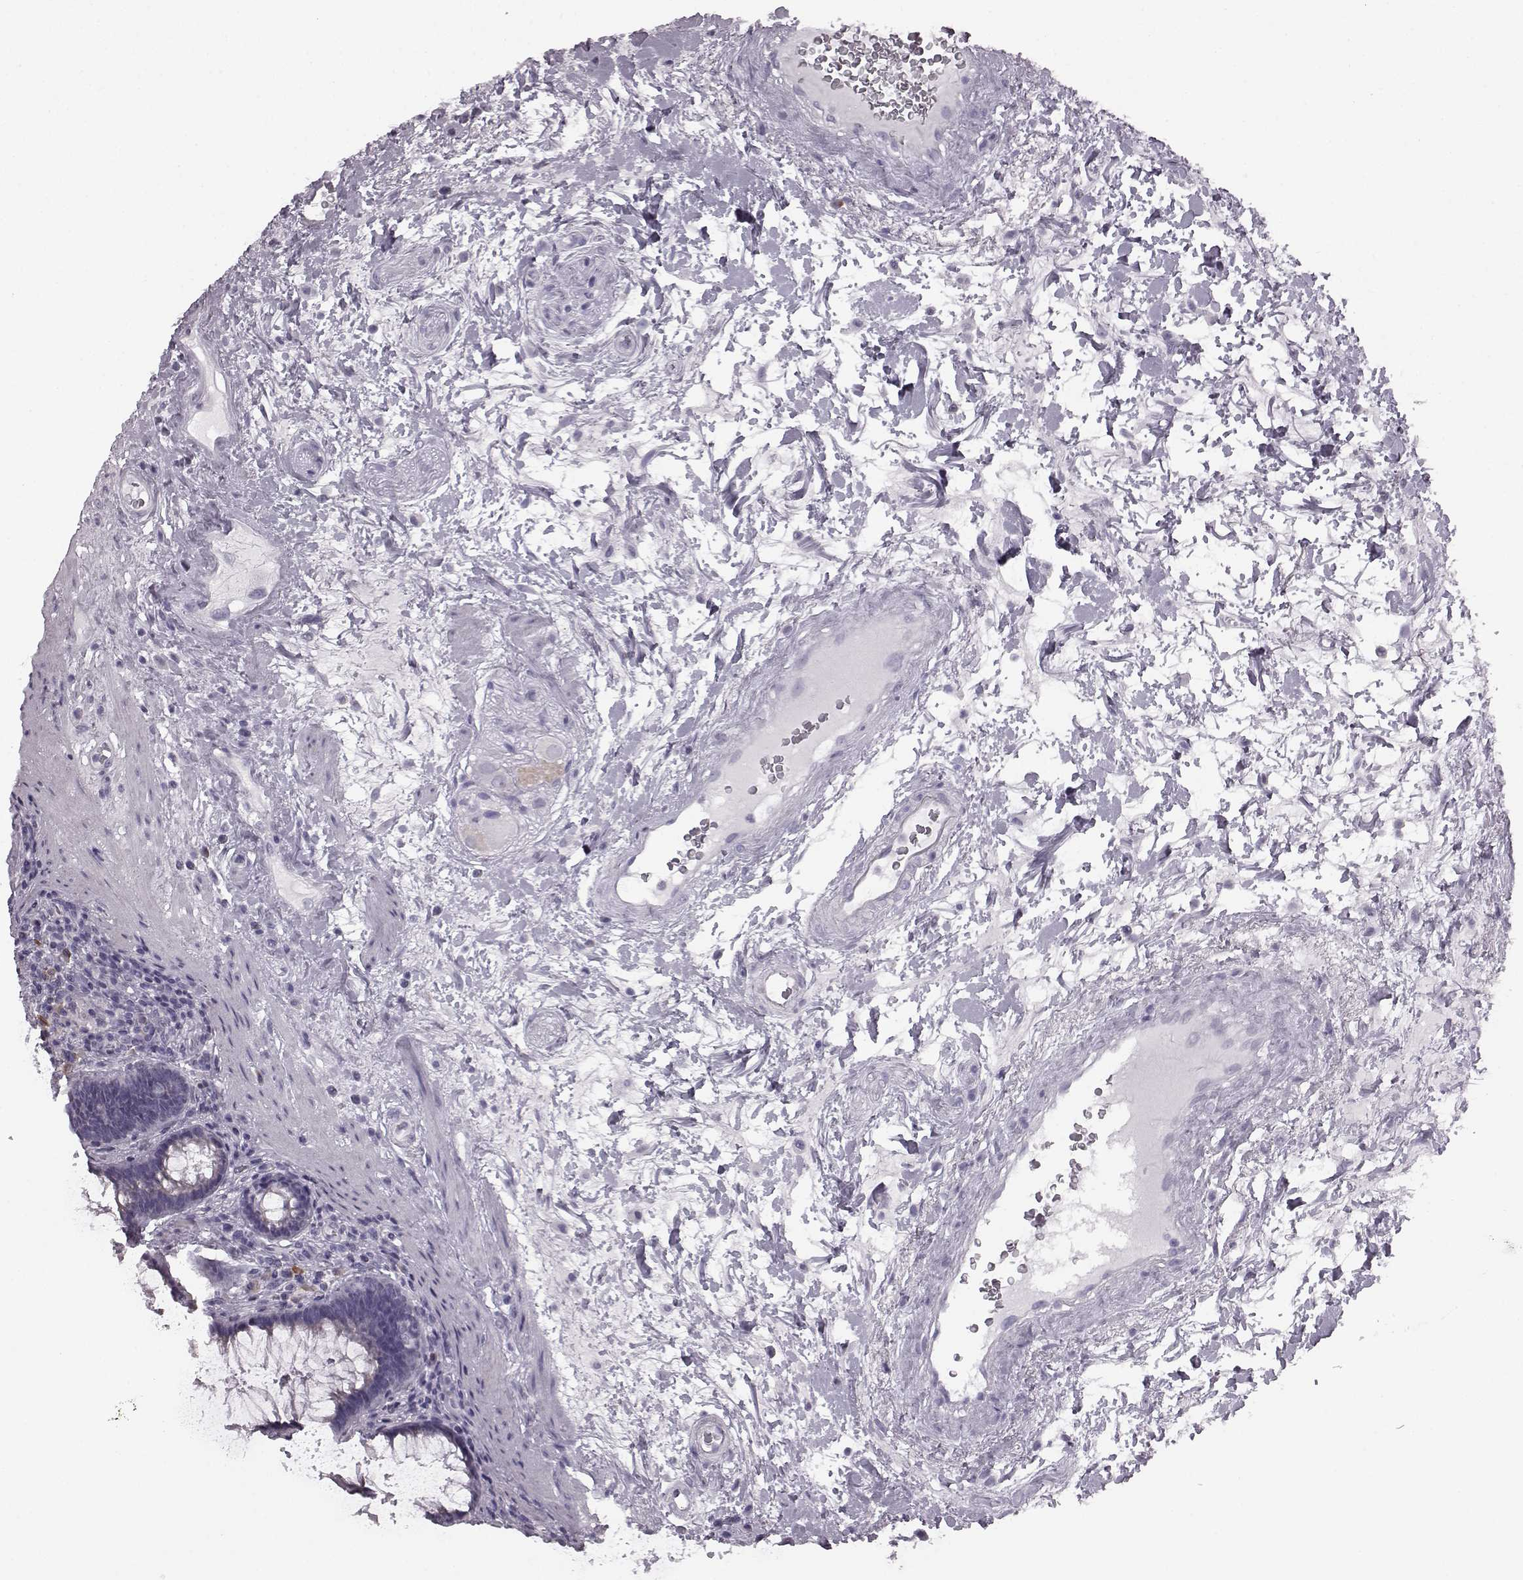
{"staining": {"intensity": "negative", "quantity": "none", "location": "none"}, "tissue": "rectum", "cell_type": "Glandular cells", "image_type": "normal", "snomed": [{"axis": "morphology", "description": "Normal tissue, NOS"}, {"axis": "topography", "description": "Rectum"}], "caption": "Immunohistochemistry (IHC) image of benign rectum: human rectum stained with DAB reveals no significant protein expression in glandular cells.", "gene": "JSRP1", "patient": {"sex": "male", "age": 72}}